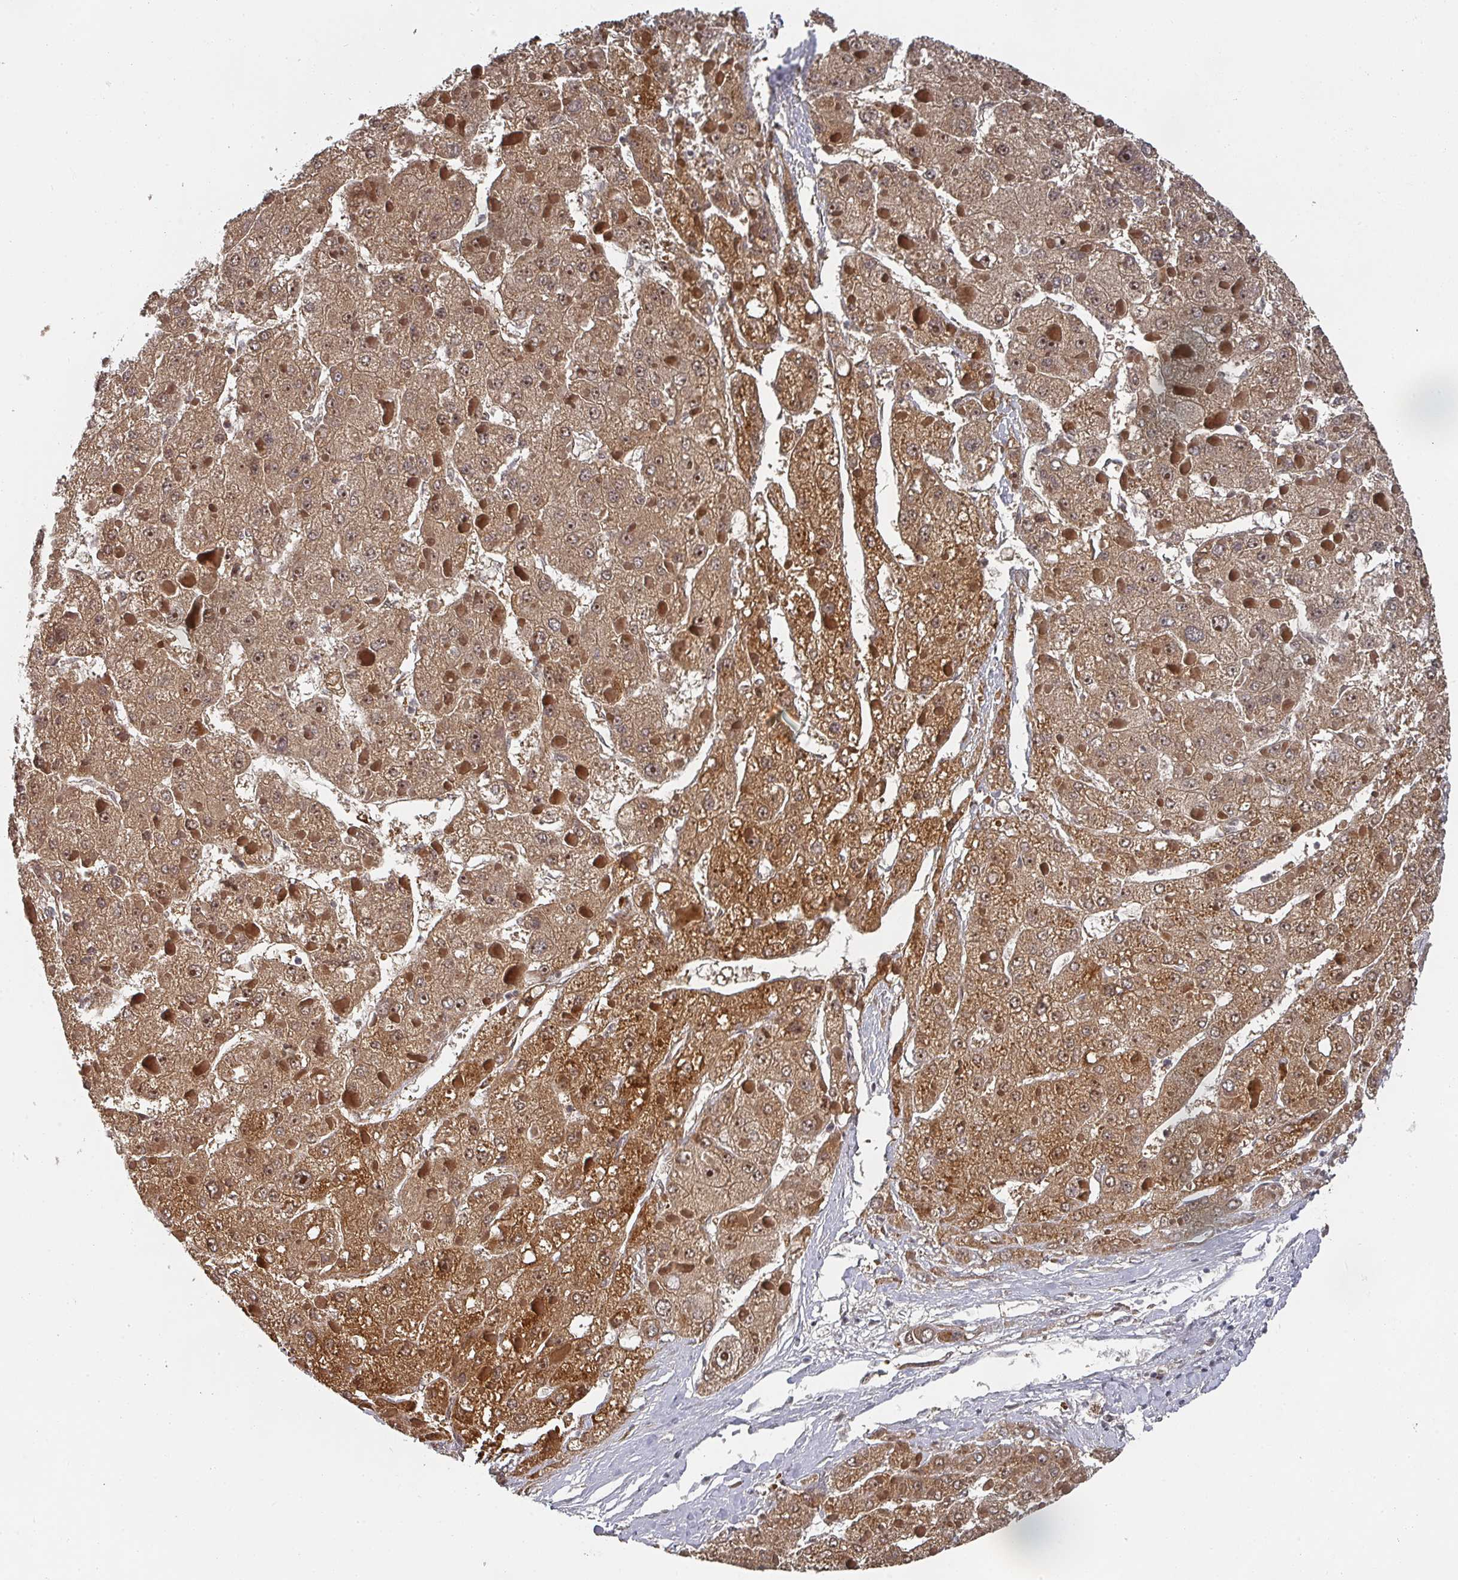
{"staining": {"intensity": "moderate", "quantity": ">75%", "location": "cytoplasmic/membranous,nuclear"}, "tissue": "liver cancer", "cell_type": "Tumor cells", "image_type": "cancer", "snomed": [{"axis": "morphology", "description": "Carcinoma, Hepatocellular, NOS"}, {"axis": "topography", "description": "Liver"}], "caption": "There is medium levels of moderate cytoplasmic/membranous and nuclear expression in tumor cells of liver hepatocellular carcinoma, as demonstrated by immunohistochemical staining (brown color).", "gene": "KIF1C", "patient": {"sex": "female", "age": 73}}